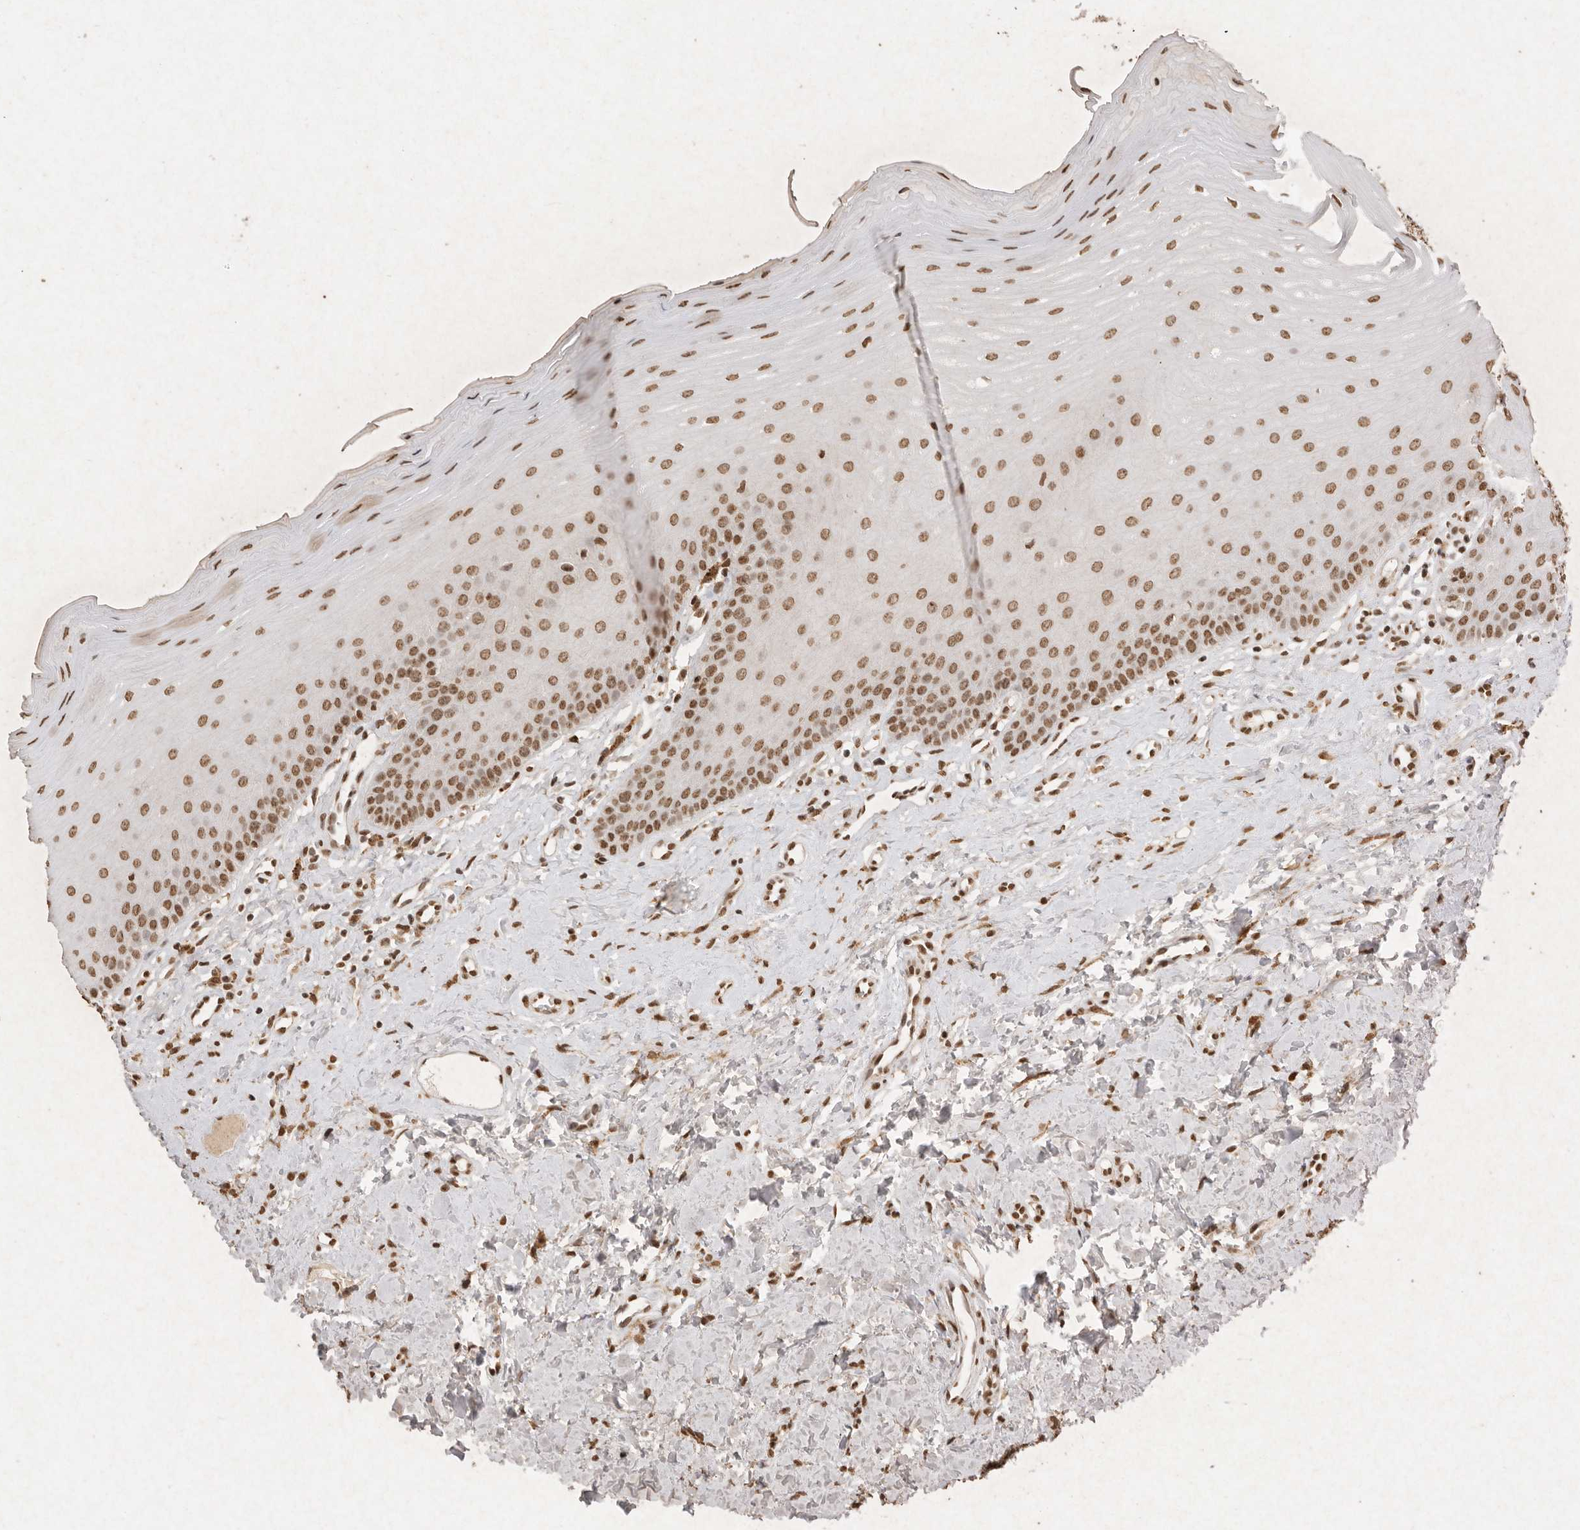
{"staining": {"intensity": "strong", "quantity": ">75%", "location": "nuclear"}, "tissue": "oral mucosa", "cell_type": "Squamous epithelial cells", "image_type": "normal", "snomed": [{"axis": "morphology", "description": "Normal tissue, NOS"}, {"axis": "topography", "description": "Oral tissue"}], "caption": "Protein expression by immunohistochemistry (IHC) reveals strong nuclear expression in approximately >75% of squamous epithelial cells in benign oral mucosa.", "gene": "NKX3", "patient": {"sex": "female", "age": 39}}